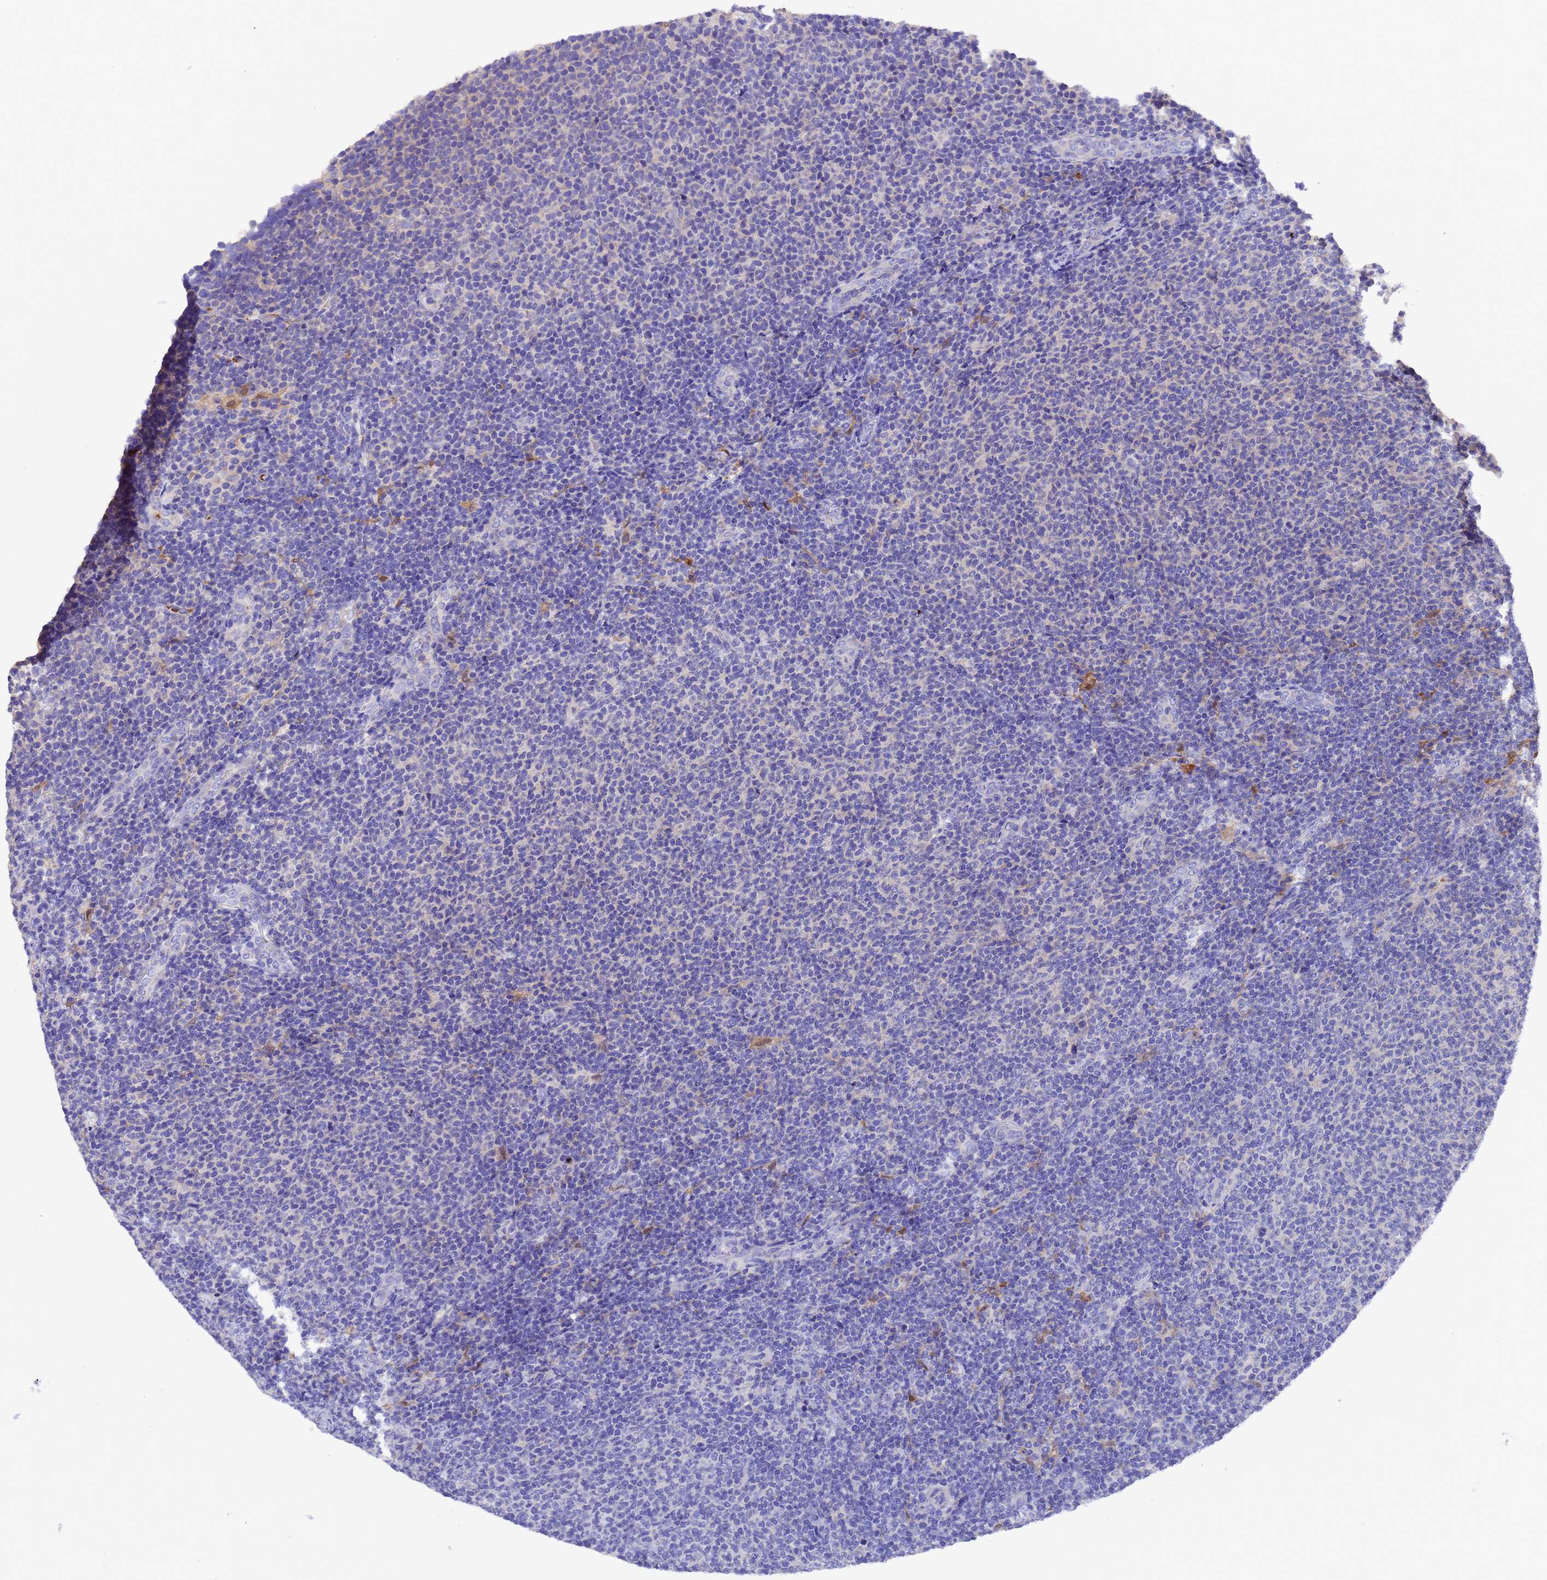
{"staining": {"intensity": "negative", "quantity": "none", "location": "none"}, "tissue": "lymphoma", "cell_type": "Tumor cells", "image_type": "cancer", "snomed": [{"axis": "morphology", "description": "Malignant lymphoma, non-Hodgkin's type, Low grade"}, {"axis": "topography", "description": "Lymph node"}], "caption": "Image shows no significant protein expression in tumor cells of lymphoma.", "gene": "ELP6", "patient": {"sex": "male", "age": 66}}